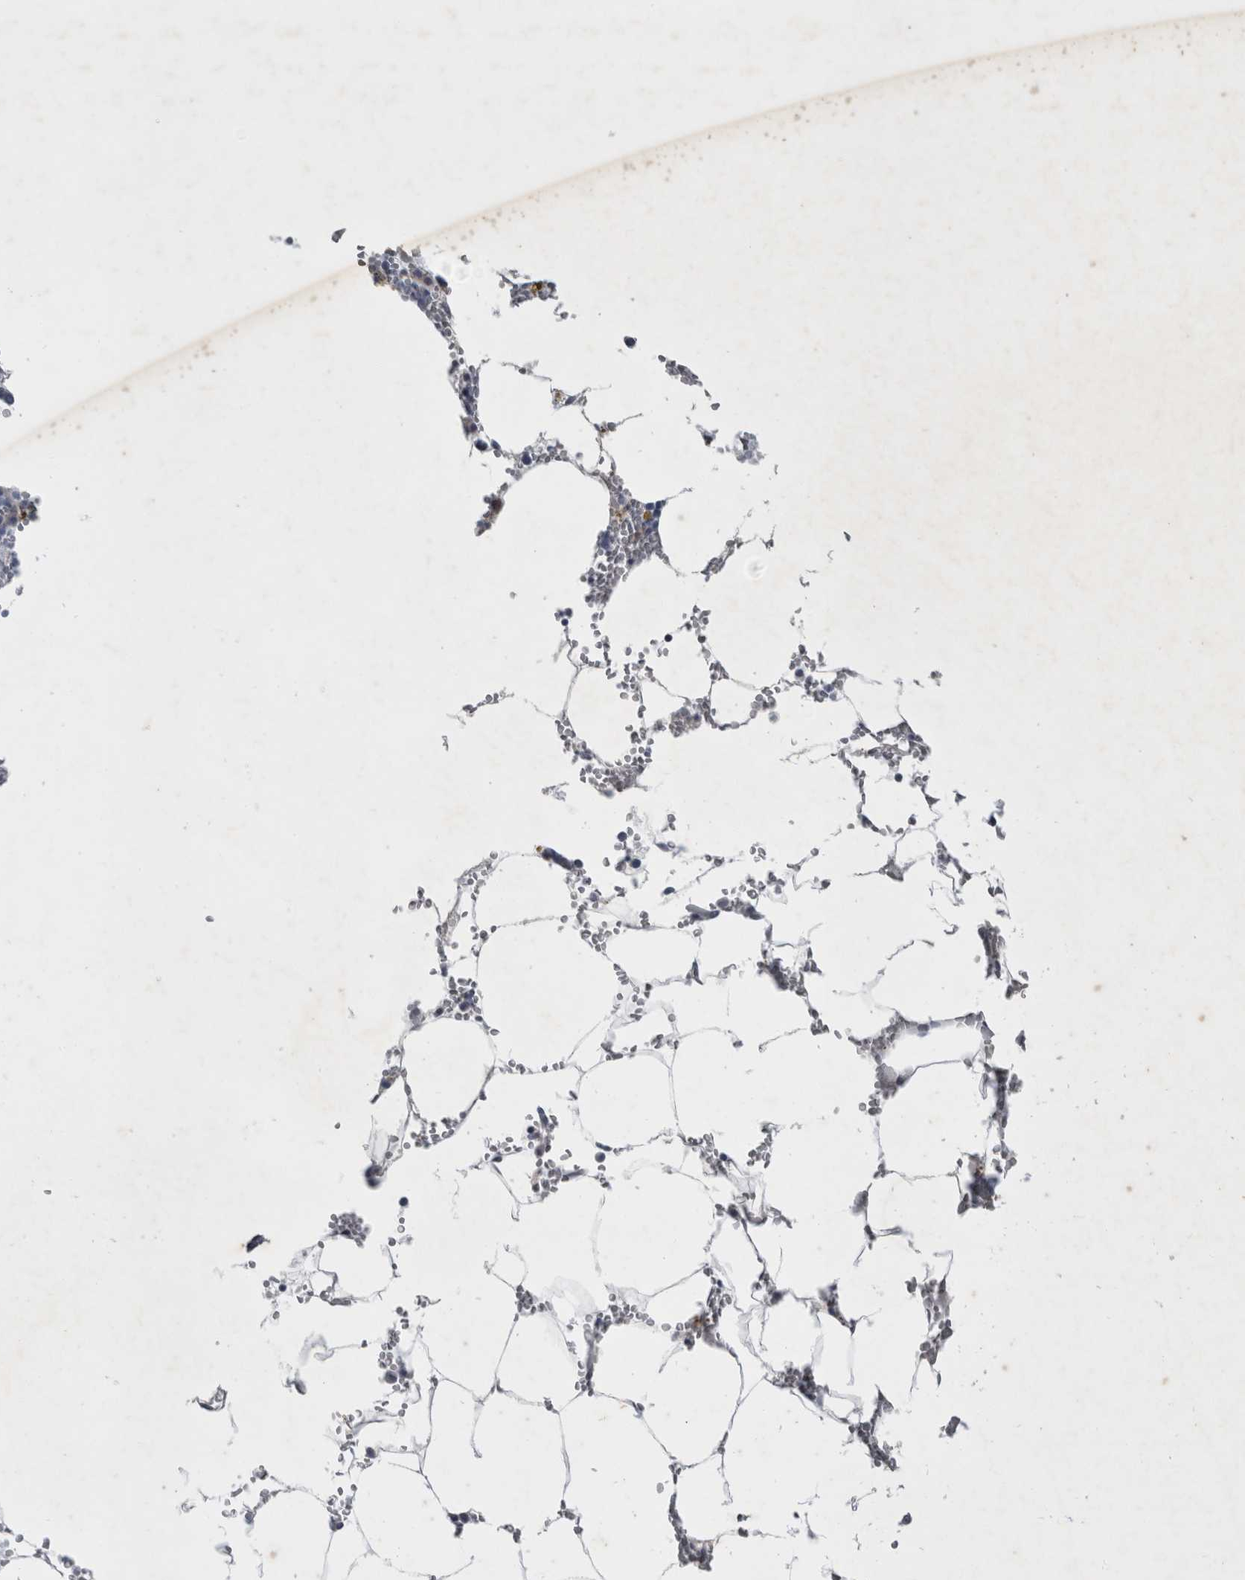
{"staining": {"intensity": "moderate", "quantity": "<25%", "location": "cytoplasmic/membranous"}, "tissue": "bone marrow", "cell_type": "Hematopoietic cells", "image_type": "normal", "snomed": [{"axis": "morphology", "description": "Normal tissue, NOS"}, {"axis": "topography", "description": "Bone marrow"}], "caption": "The photomicrograph shows staining of normal bone marrow, revealing moderate cytoplasmic/membranous protein expression (brown color) within hematopoietic cells.", "gene": "FXYD7", "patient": {"sex": "male", "age": 70}}